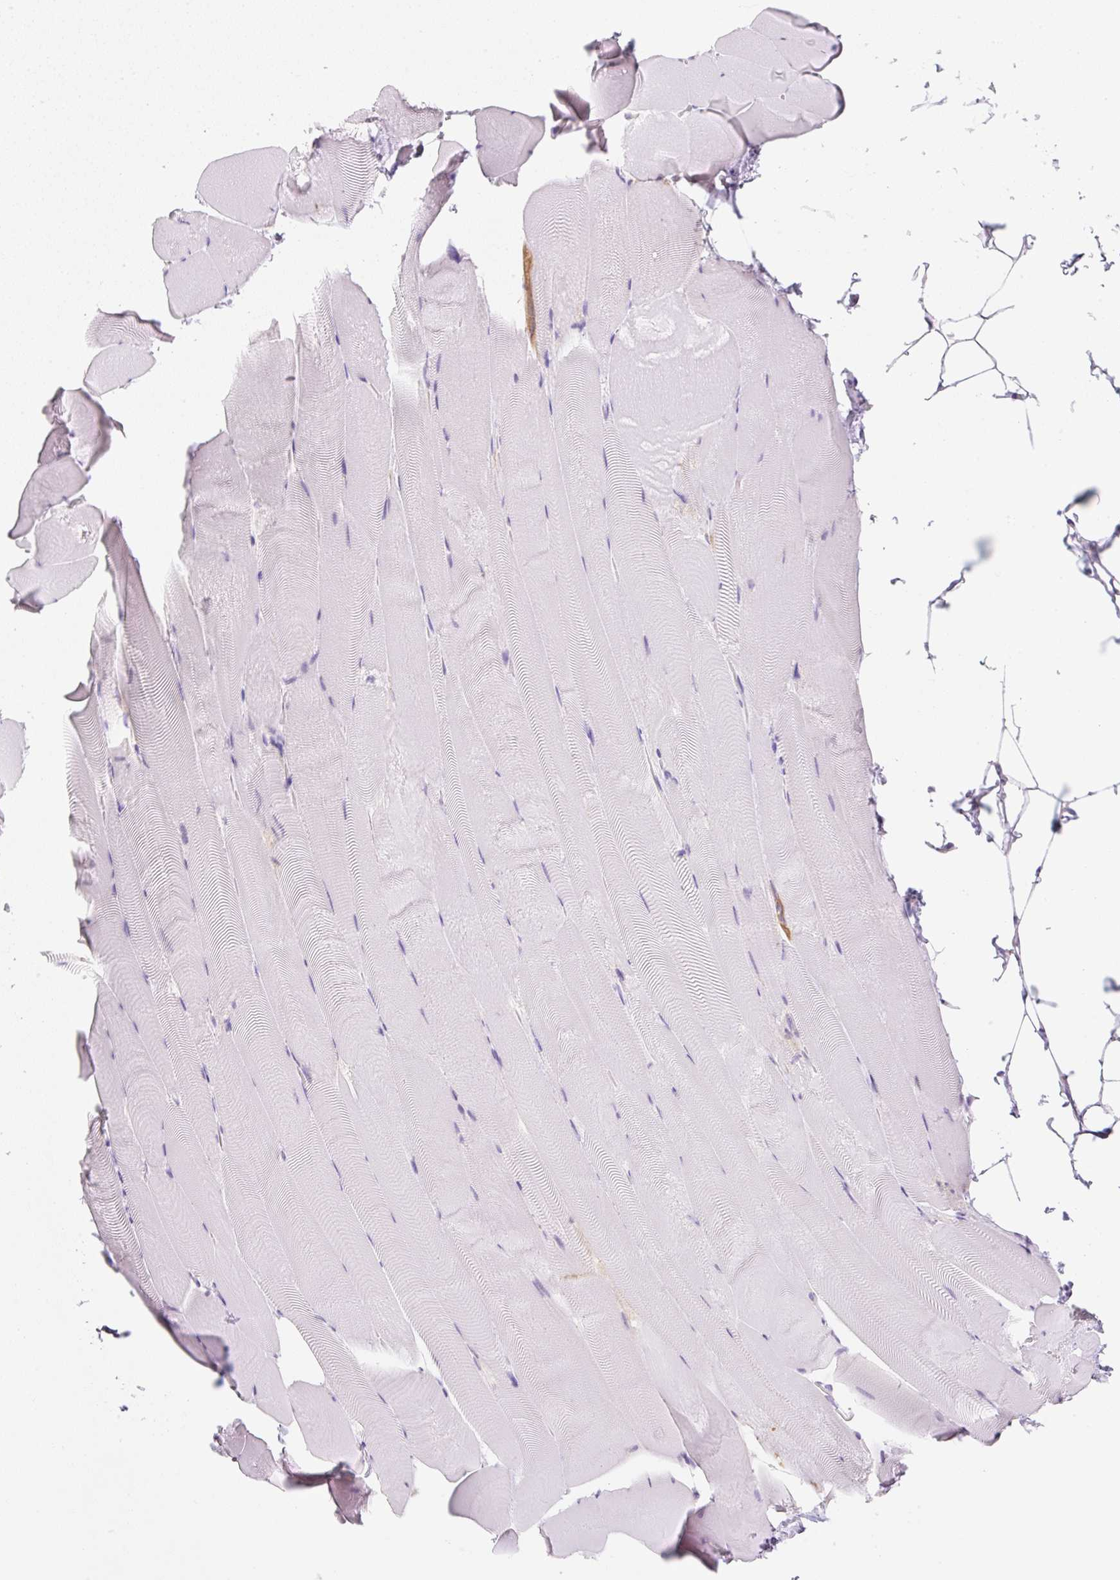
{"staining": {"intensity": "negative", "quantity": "none", "location": "none"}, "tissue": "skeletal muscle", "cell_type": "Myocytes", "image_type": "normal", "snomed": [{"axis": "morphology", "description": "Normal tissue, NOS"}, {"axis": "topography", "description": "Skeletal muscle"}], "caption": "Photomicrograph shows no protein expression in myocytes of unremarkable skeletal muscle.", "gene": "RPL18A", "patient": {"sex": "female", "age": 64}}